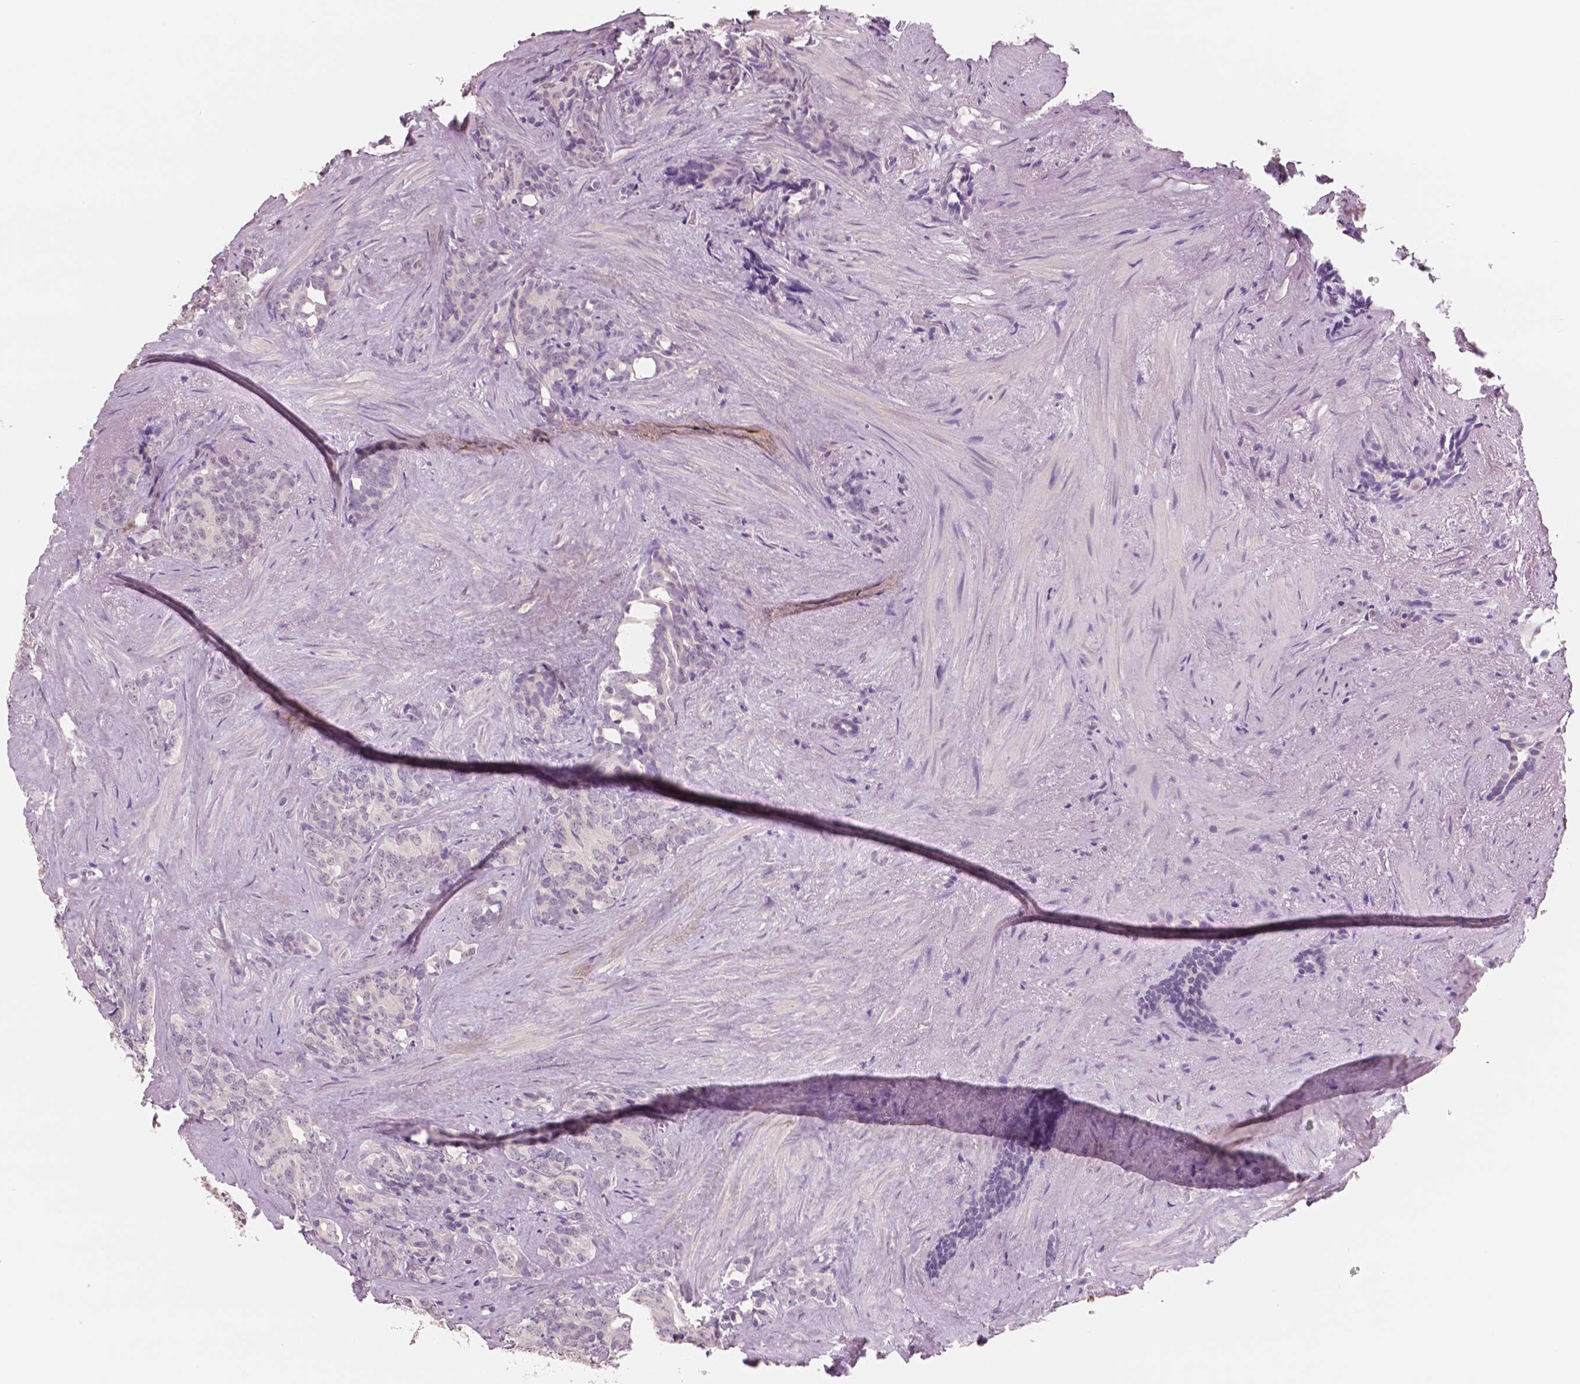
{"staining": {"intensity": "negative", "quantity": "none", "location": "none"}, "tissue": "prostate cancer", "cell_type": "Tumor cells", "image_type": "cancer", "snomed": [{"axis": "morphology", "description": "Adenocarcinoma, High grade"}, {"axis": "topography", "description": "Prostate"}], "caption": "Human prostate cancer (adenocarcinoma (high-grade)) stained for a protein using immunohistochemistry exhibits no staining in tumor cells.", "gene": "NECAB2", "patient": {"sex": "male", "age": 84}}